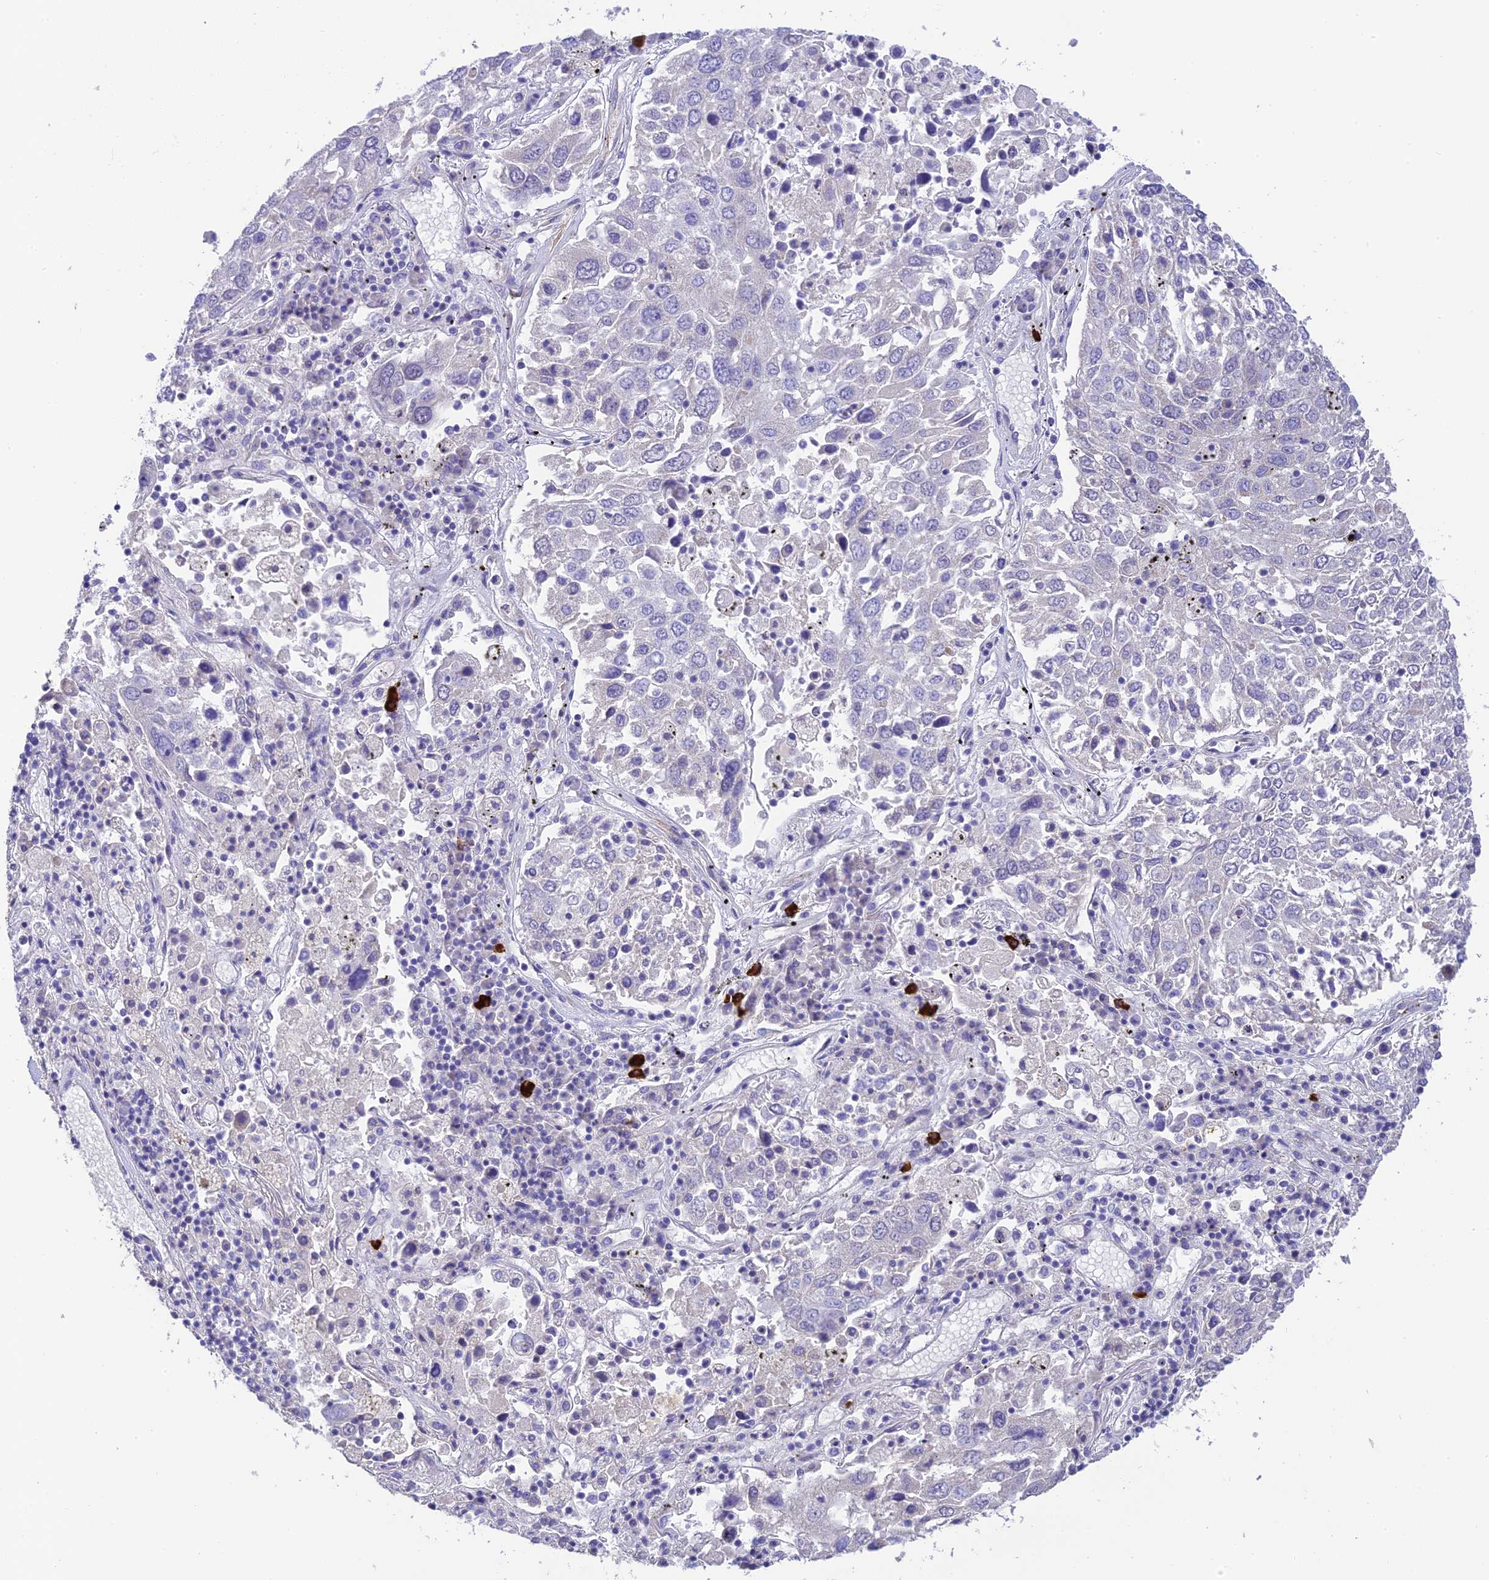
{"staining": {"intensity": "negative", "quantity": "none", "location": "none"}, "tissue": "lung cancer", "cell_type": "Tumor cells", "image_type": "cancer", "snomed": [{"axis": "morphology", "description": "Squamous cell carcinoma, NOS"}, {"axis": "topography", "description": "Lung"}], "caption": "Photomicrograph shows no protein staining in tumor cells of lung squamous cell carcinoma tissue. (Stains: DAB (3,3'-diaminobenzidine) immunohistochemistry (IHC) with hematoxylin counter stain, Microscopy: brightfield microscopy at high magnification).", "gene": "HSD17B2", "patient": {"sex": "male", "age": 65}}